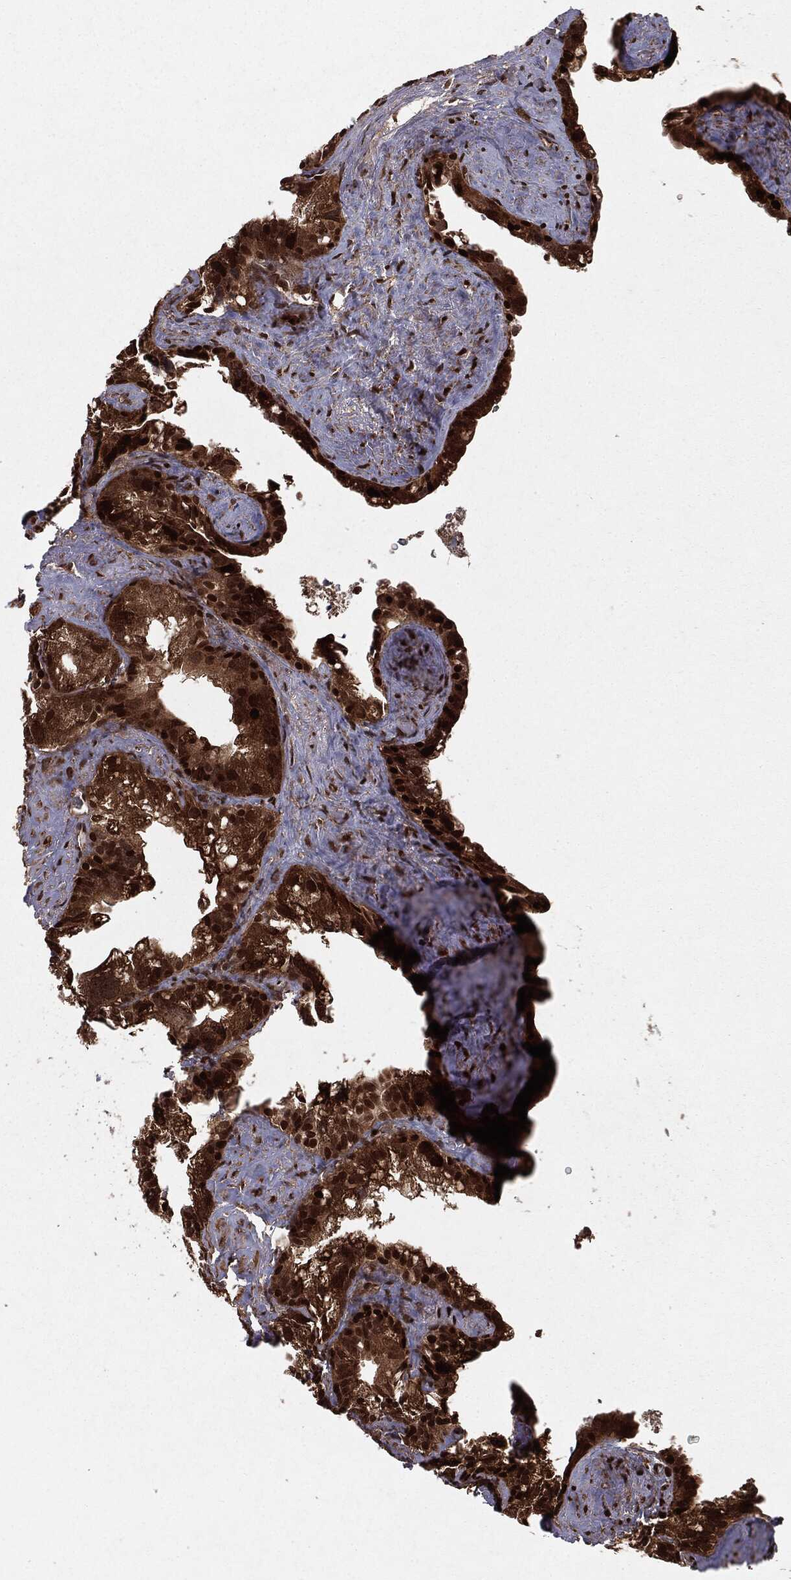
{"staining": {"intensity": "strong", "quantity": ">75%", "location": "cytoplasmic/membranous,nuclear"}, "tissue": "seminal vesicle", "cell_type": "Glandular cells", "image_type": "normal", "snomed": [{"axis": "morphology", "description": "Normal tissue, NOS"}, {"axis": "topography", "description": "Seminal veicle"}], "caption": "The photomicrograph exhibits a brown stain indicating the presence of a protein in the cytoplasmic/membranous,nuclear of glandular cells in seminal vesicle.", "gene": "RANBP9", "patient": {"sex": "male", "age": 72}}